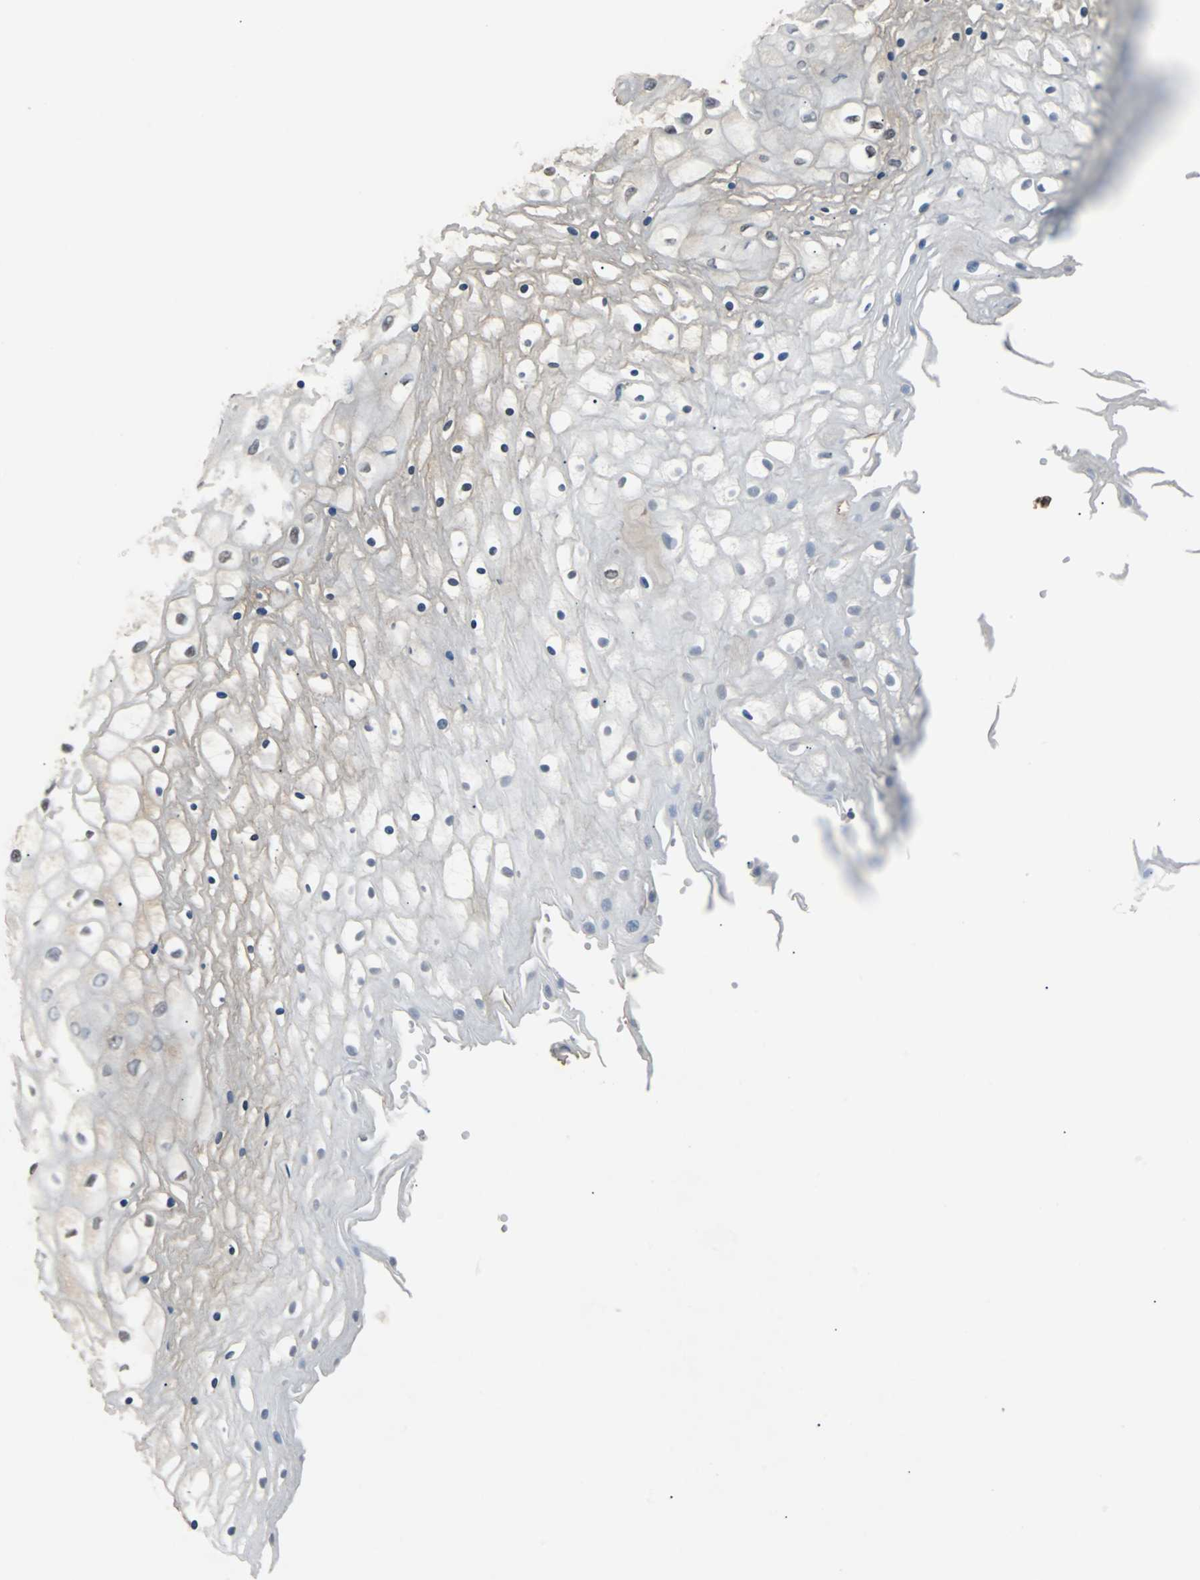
{"staining": {"intensity": "moderate", "quantity": "25%-75%", "location": "cytoplasmic/membranous,nuclear"}, "tissue": "vagina", "cell_type": "Squamous epithelial cells", "image_type": "normal", "snomed": [{"axis": "morphology", "description": "Normal tissue, NOS"}, {"axis": "topography", "description": "Vagina"}], "caption": "High-power microscopy captured an immunohistochemistry micrograph of benign vagina, revealing moderate cytoplasmic/membranous,nuclear expression in approximately 25%-75% of squamous epithelial cells.", "gene": "PRDX6", "patient": {"sex": "female", "age": 34}}